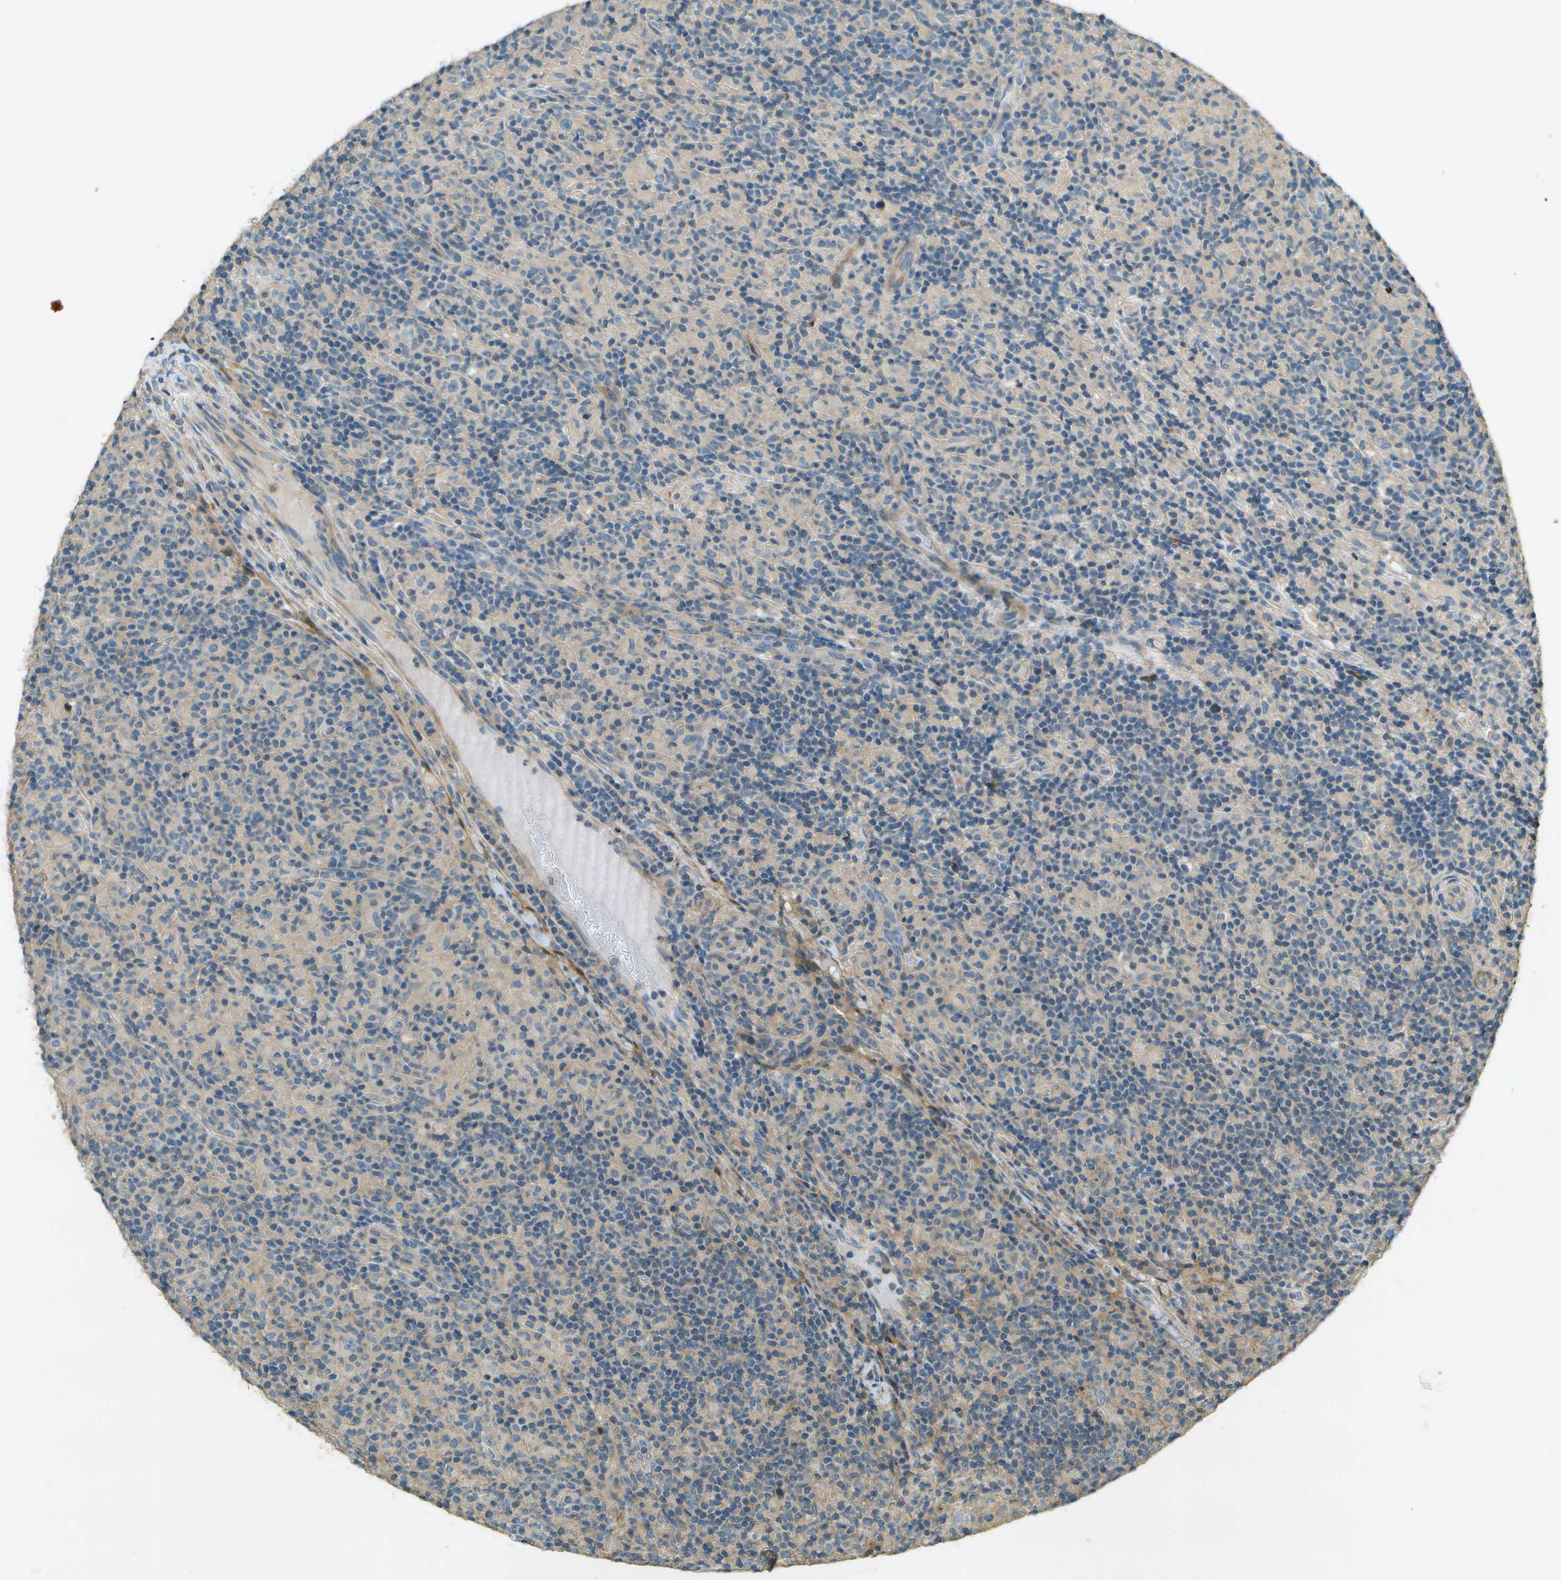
{"staining": {"intensity": "negative", "quantity": "none", "location": "none"}, "tissue": "lymphoma", "cell_type": "Tumor cells", "image_type": "cancer", "snomed": [{"axis": "morphology", "description": "Hodgkin's disease, NOS"}, {"axis": "topography", "description": "Lymph node"}], "caption": "The histopathology image reveals no significant expression in tumor cells of lymphoma. The staining is performed using DAB (3,3'-diaminobenzidine) brown chromogen with nuclei counter-stained in using hematoxylin.", "gene": "NUDT4", "patient": {"sex": "male", "age": 70}}